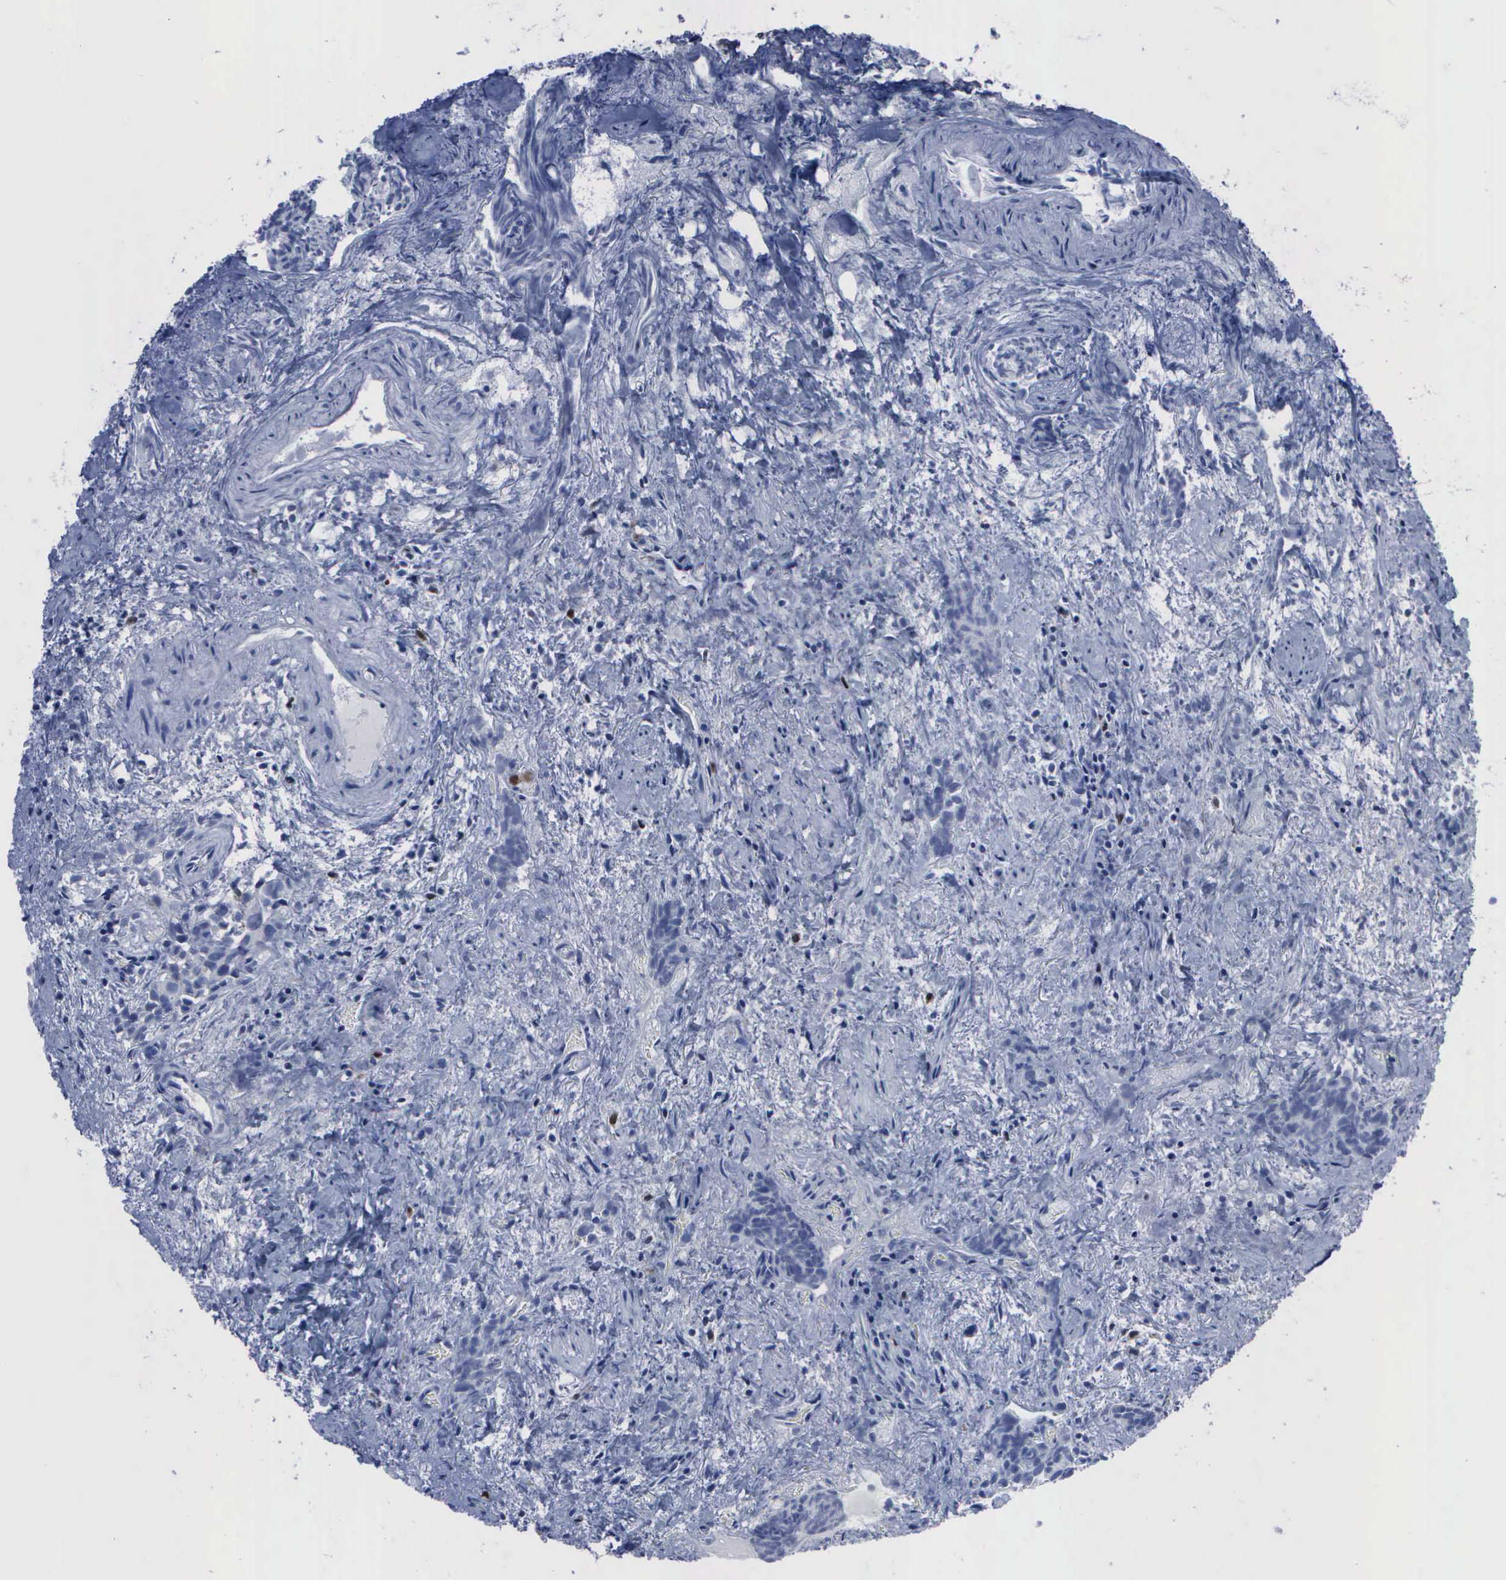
{"staining": {"intensity": "negative", "quantity": "none", "location": "none"}, "tissue": "urothelial cancer", "cell_type": "Tumor cells", "image_type": "cancer", "snomed": [{"axis": "morphology", "description": "Urothelial carcinoma, High grade"}, {"axis": "topography", "description": "Urinary bladder"}], "caption": "Urothelial cancer stained for a protein using IHC demonstrates no staining tumor cells.", "gene": "CSTA", "patient": {"sex": "female", "age": 78}}